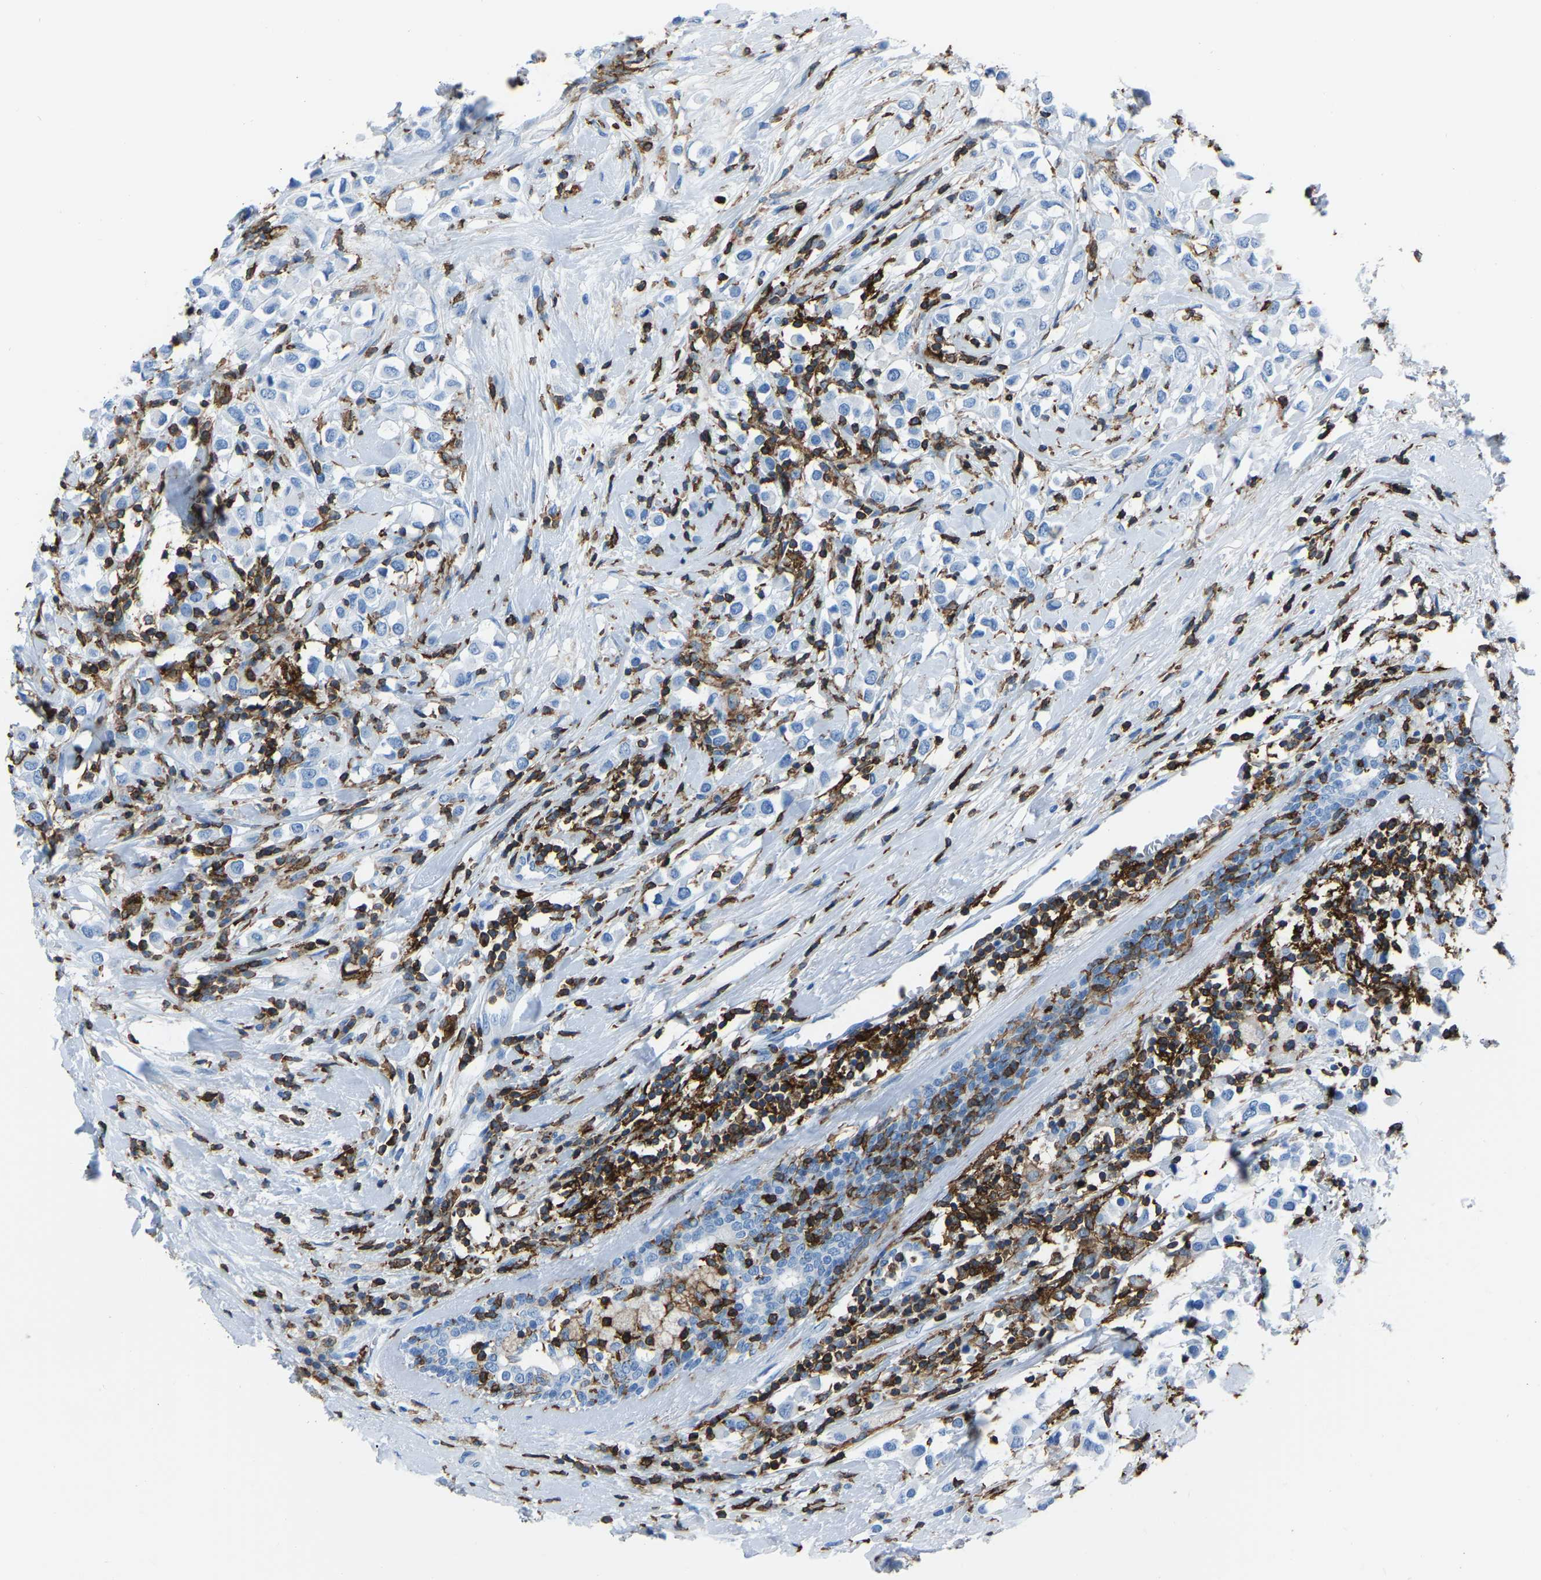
{"staining": {"intensity": "negative", "quantity": "none", "location": "none"}, "tissue": "breast cancer", "cell_type": "Tumor cells", "image_type": "cancer", "snomed": [{"axis": "morphology", "description": "Duct carcinoma"}, {"axis": "topography", "description": "Breast"}], "caption": "The IHC photomicrograph has no significant positivity in tumor cells of breast cancer (invasive ductal carcinoma) tissue.", "gene": "LSP1", "patient": {"sex": "female", "age": 61}}